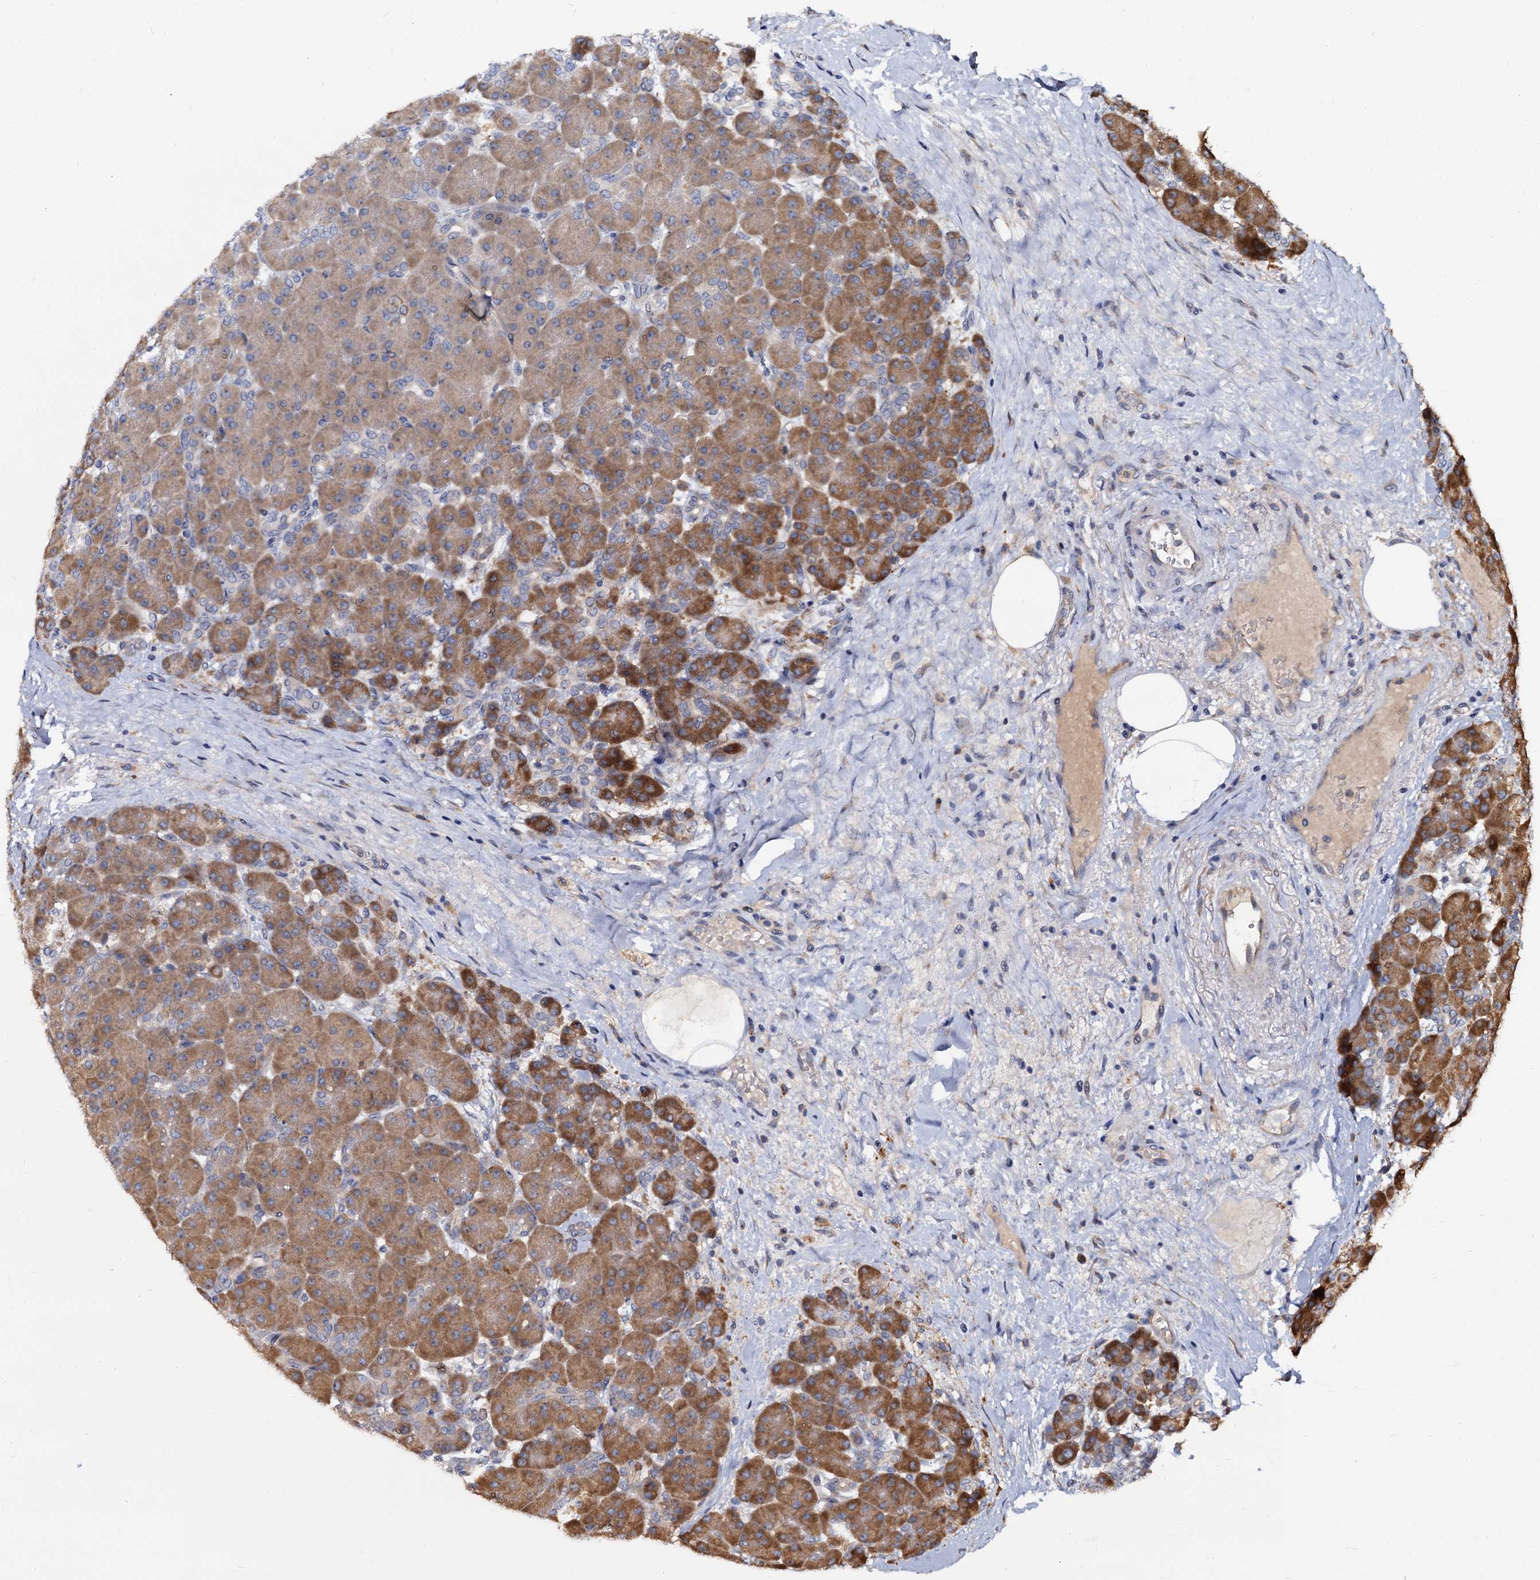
{"staining": {"intensity": "moderate", "quantity": ">75%", "location": "cytoplasmic/membranous"}, "tissue": "pancreas", "cell_type": "Exocrine glandular cells", "image_type": "normal", "snomed": [{"axis": "morphology", "description": "Normal tissue, NOS"}, {"axis": "topography", "description": "Pancreas"}], "caption": "Immunohistochemical staining of normal human pancreas reveals medium levels of moderate cytoplasmic/membranous staining in approximately >75% of exocrine glandular cells. (DAB IHC with brightfield microscopy, high magnification).", "gene": "WWC3", "patient": {"sex": "male", "age": 66}}